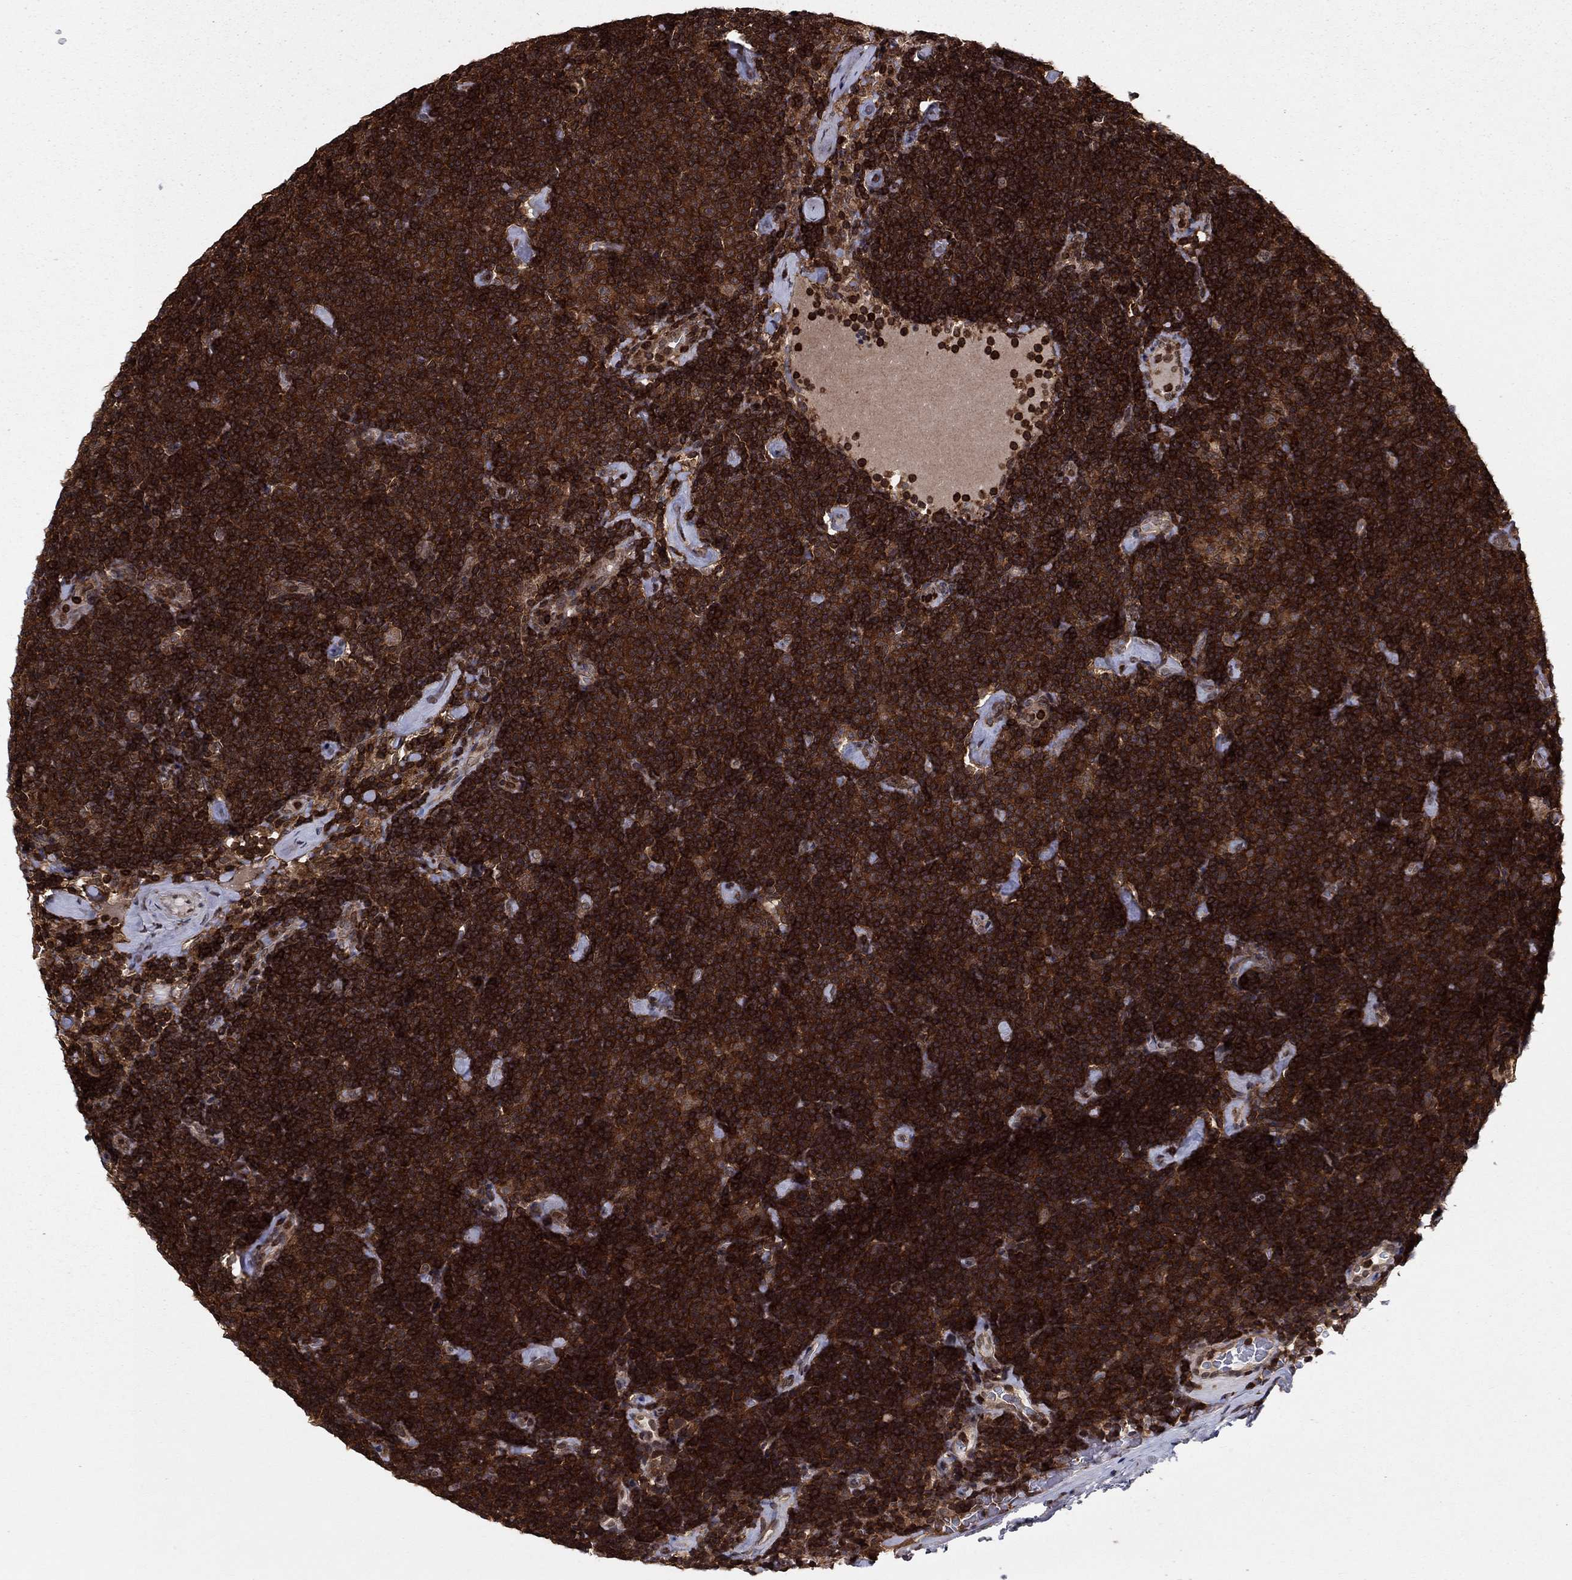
{"staining": {"intensity": "strong", "quantity": ">75%", "location": "cytoplasmic/membranous"}, "tissue": "lymphoma", "cell_type": "Tumor cells", "image_type": "cancer", "snomed": [{"axis": "morphology", "description": "Malignant lymphoma, non-Hodgkin's type, Low grade"}, {"axis": "topography", "description": "Lymph node"}], "caption": "Lymphoma was stained to show a protein in brown. There is high levels of strong cytoplasmic/membranous expression in about >75% of tumor cells.", "gene": "SSX2IP", "patient": {"sex": "male", "age": 81}}